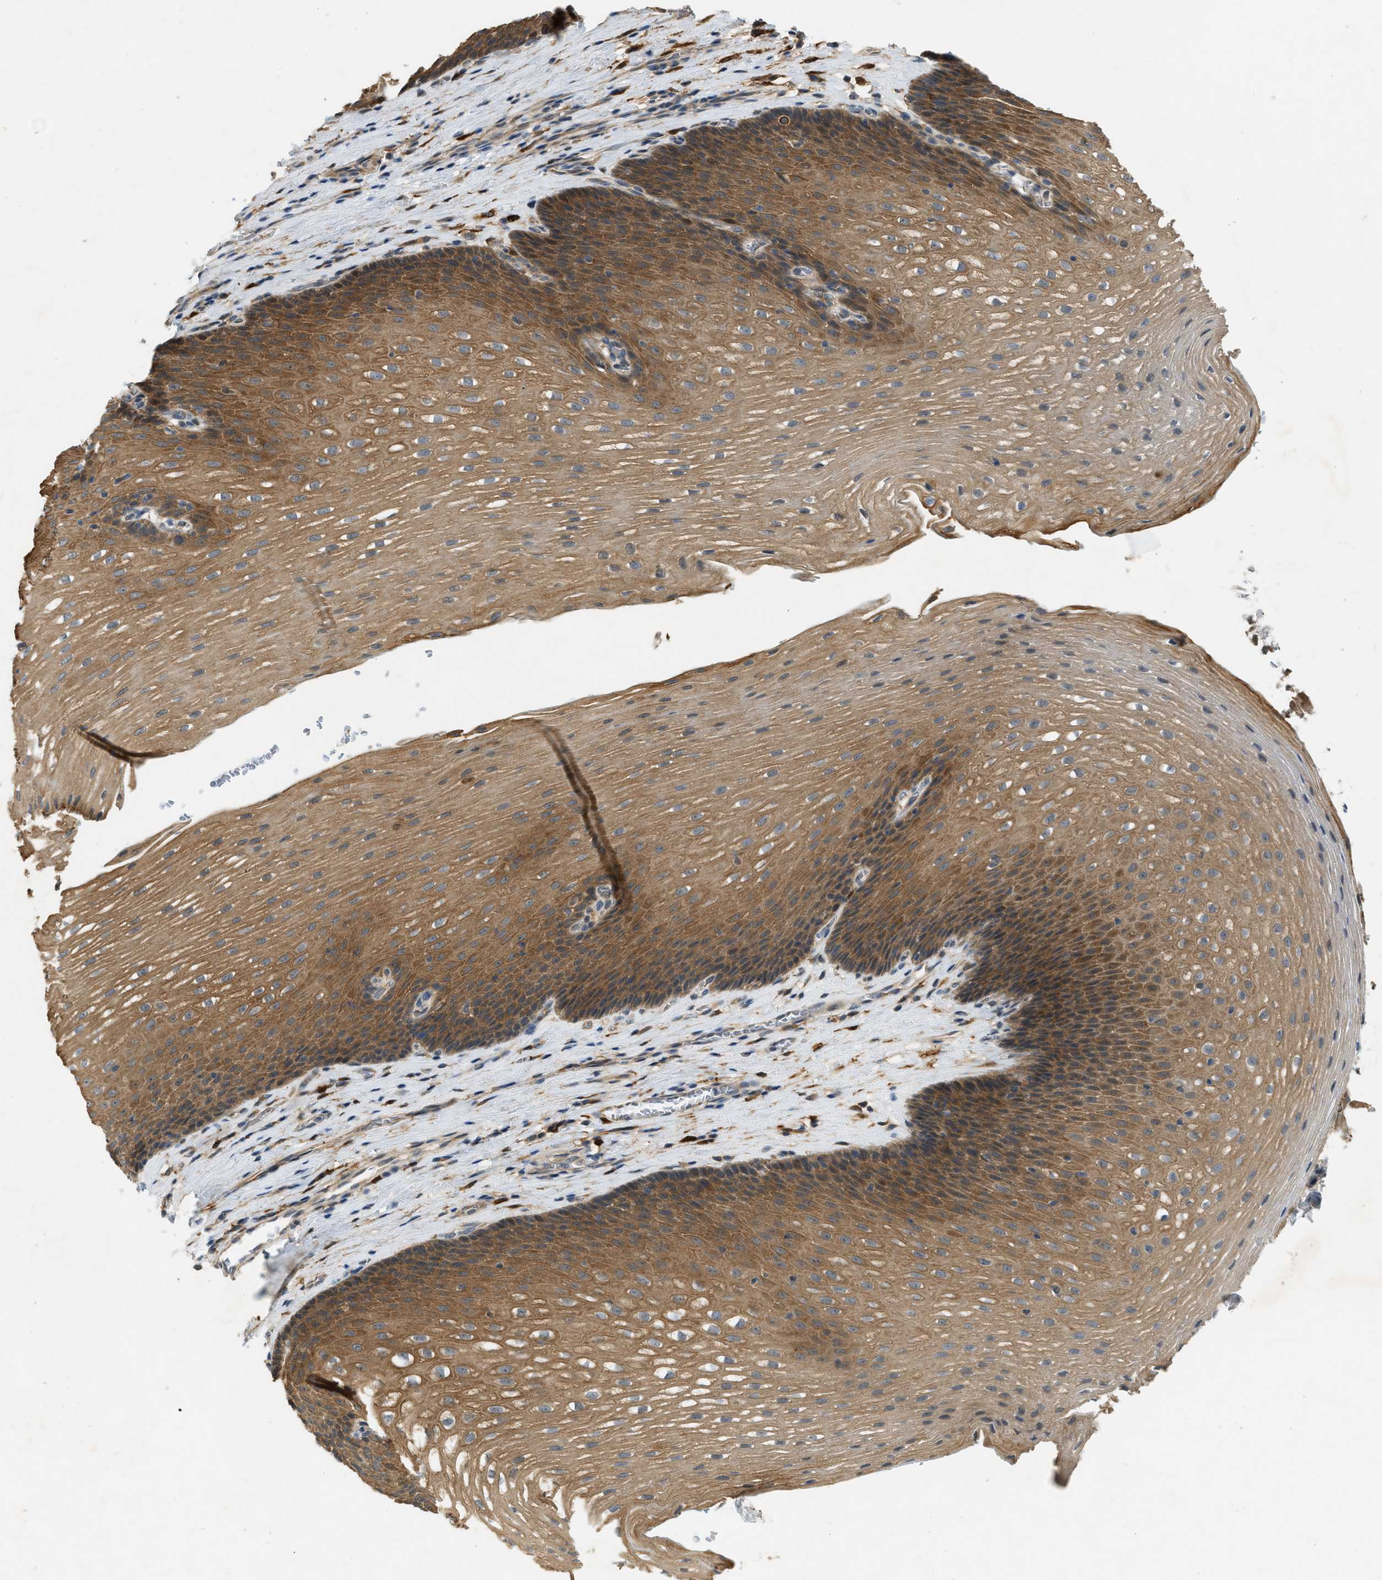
{"staining": {"intensity": "moderate", "quantity": ">75%", "location": "cytoplasmic/membranous"}, "tissue": "esophagus", "cell_type": "Squamous epithelial cells", "image_type": "normal", "snomed": [{"axis": "morphology", "description": "Normal tissue, NOS"}, {"axis": "topography", "description": "Esophagus"}], "caption": "Human esophagus stained for a protein (brown) reveals moderate cytoplasmic/membranous positive expression in about >75% of squamous epithelial cells.", "gene": "PDCL3", "patient": {"sex": "male", "age": 48}}